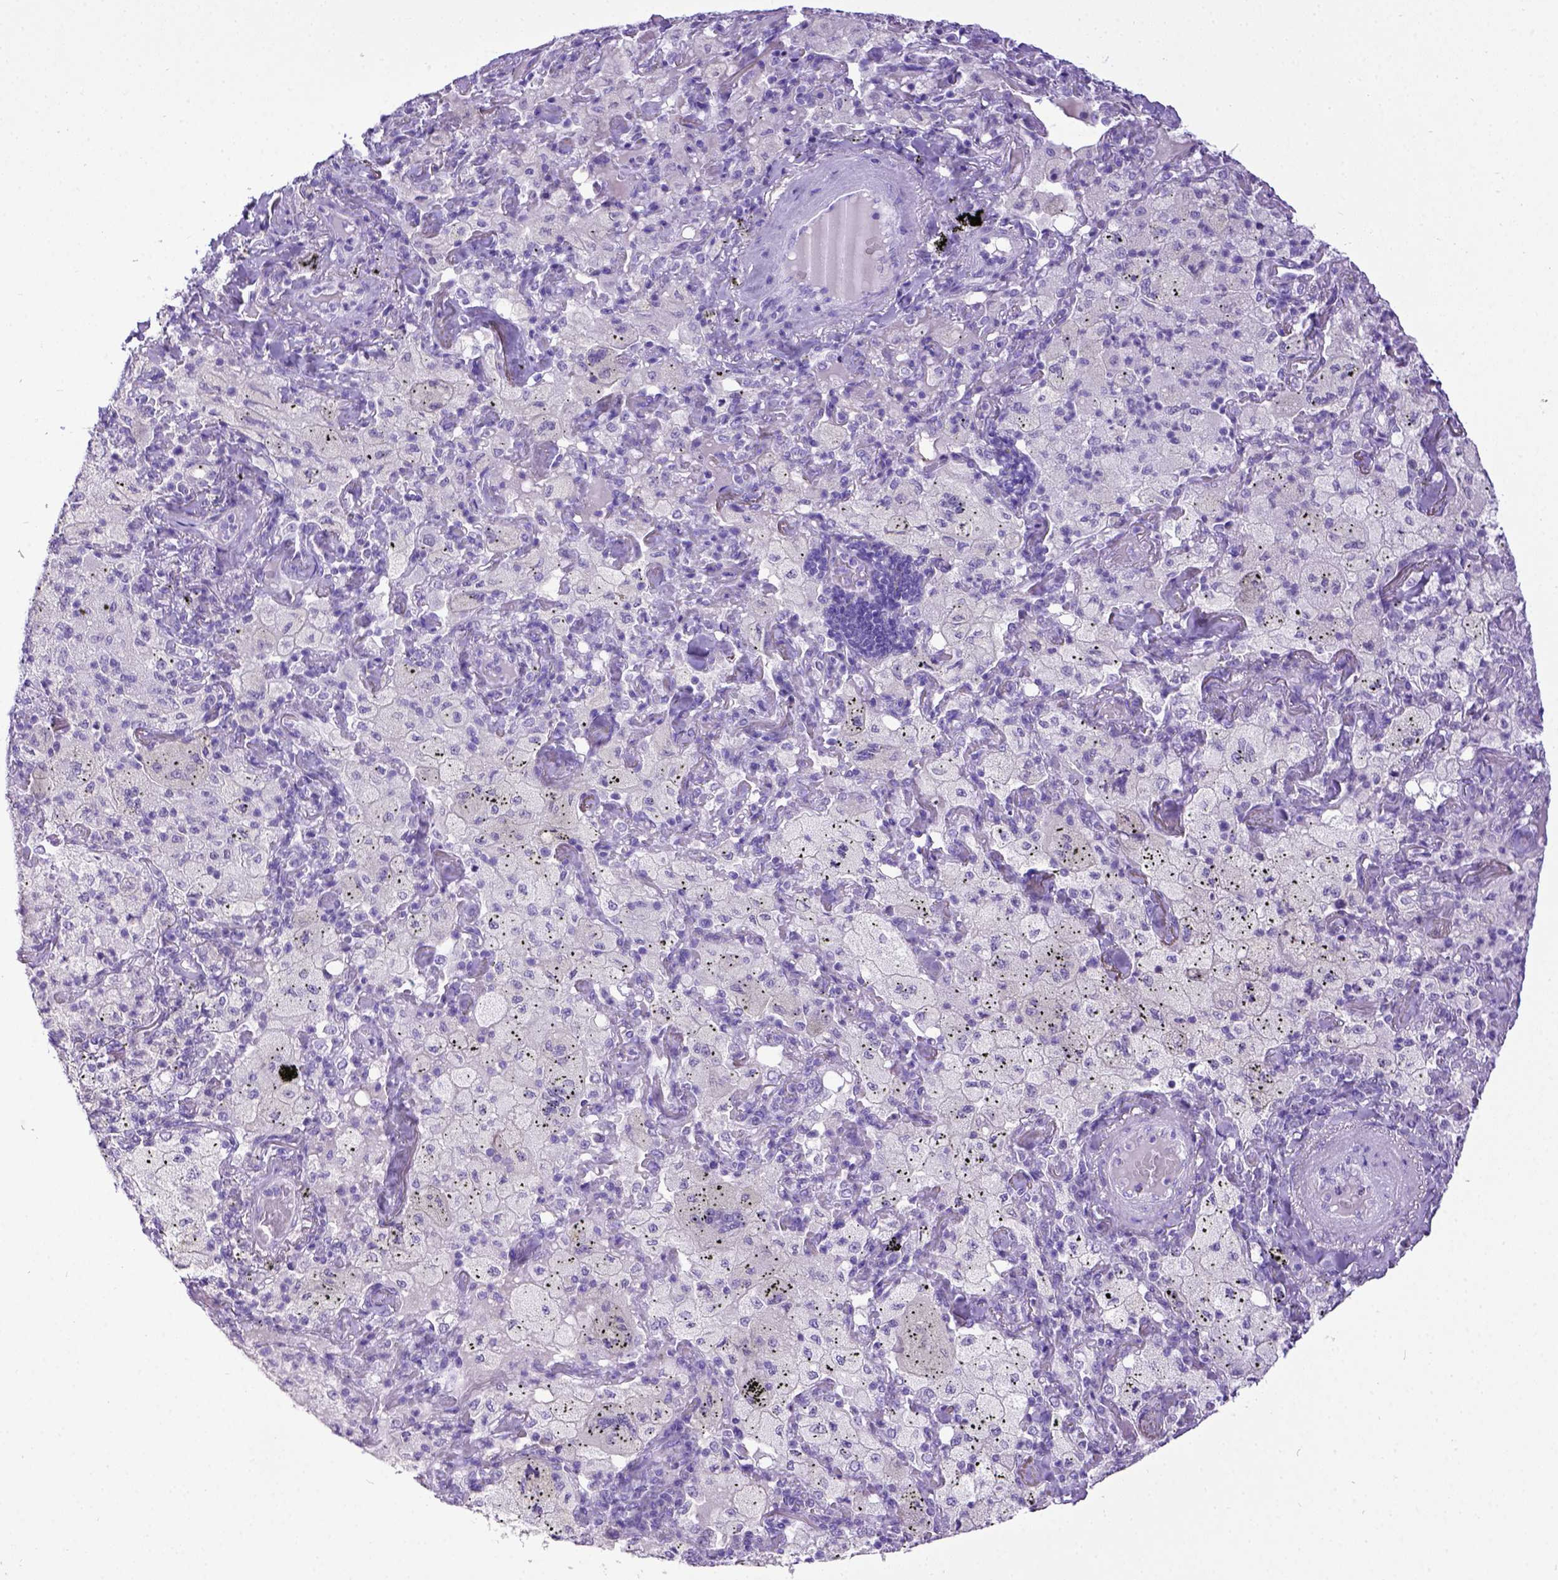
{"staining": {"intensity": "negative", "quantity": "none", "location": "none"}, "tissue": "lung cancer", "cell_type": "Tumor cells", "image_type": "cancer", "snomed": [{"axis": "morphology", "description": "Adenocarcinoma, NOS"}, {"axis": "topography", "description": "Lung"}], "caption": "Tumor cells are negative for brown protein staining in lung cancer (adenocarcinoma).", "gene": "ESR1", "patient": {"sex": "female", "age": 73}}